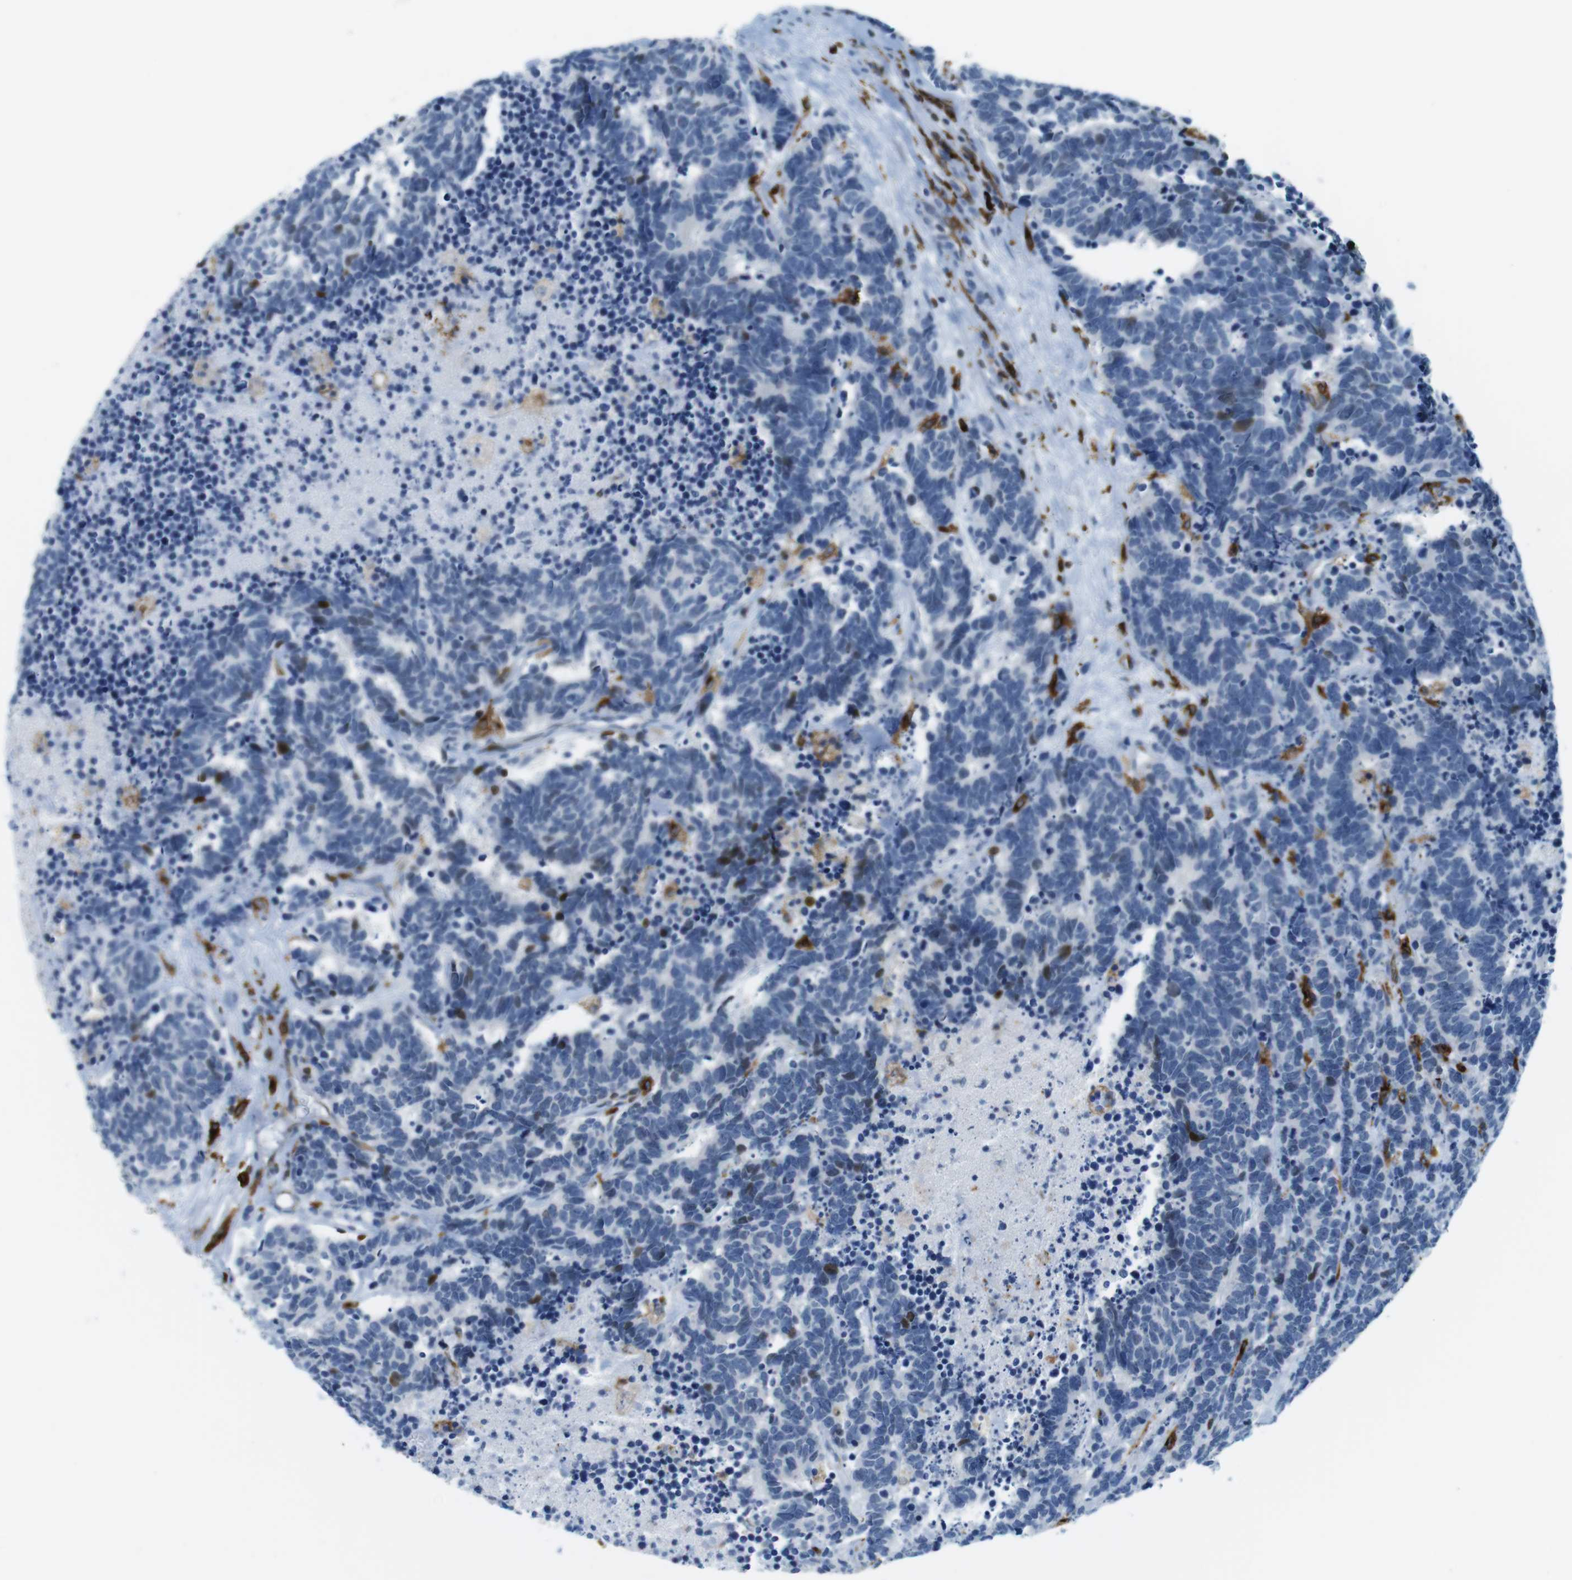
{"staining": {"intensity": "negative", "quantity": "none", "location": "none"}, "tissue": "carcinoid", "cell_type": "Tumor cells", "image_type": "cancer", "snomed": [{"axis": "morphology", "description": "Carcinoma, NOS"}, {"axis": "morphology", "description": "Carcinoid, malignant, NOS"}, {"axis": "topography", "description": "Urinary bladder"}], "caption": "DAB (3,3'-diaminobenzidine) immunohistochemical staining of malignant carcinoid exhibits no significant positivity in tumor cells.", "gene": "CIITA", "patient": {"sex": "male", "age": 57}}